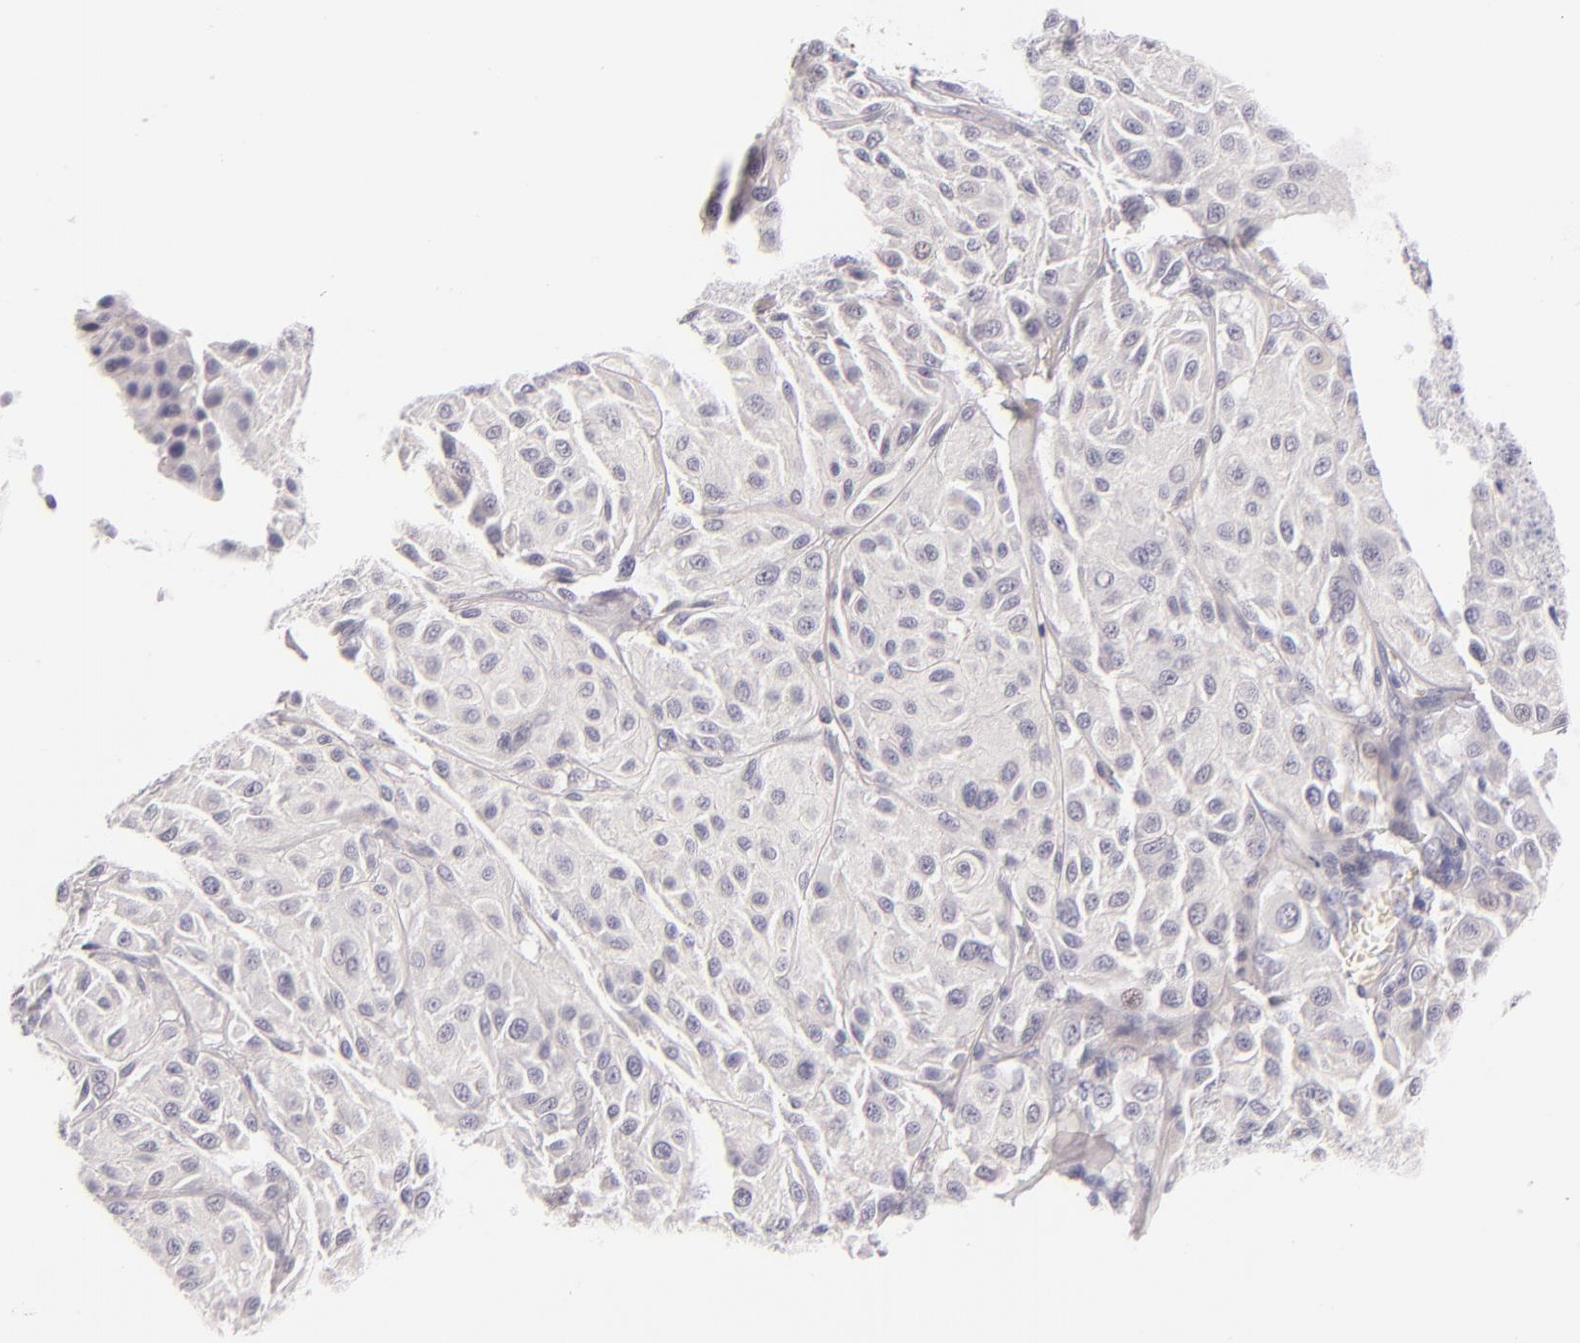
{"staining": {"intensity": "negative", "quantity": "none", "location": "none"}, "tissue": "melanoma", "cell_type": "Tumor cells", "image_type": "cancer", "snomed": [{"axis": "morphology", "description": "Malignant melanoma, NOS"}, {"axis": "topography", "description": "Skin"}], "caption": "Malignant melanoma was stained to show a protein in brown. There is no significant positivity in tumor cells.", "gene": "INA", "patient": {"sex": "male", "age": 36}}